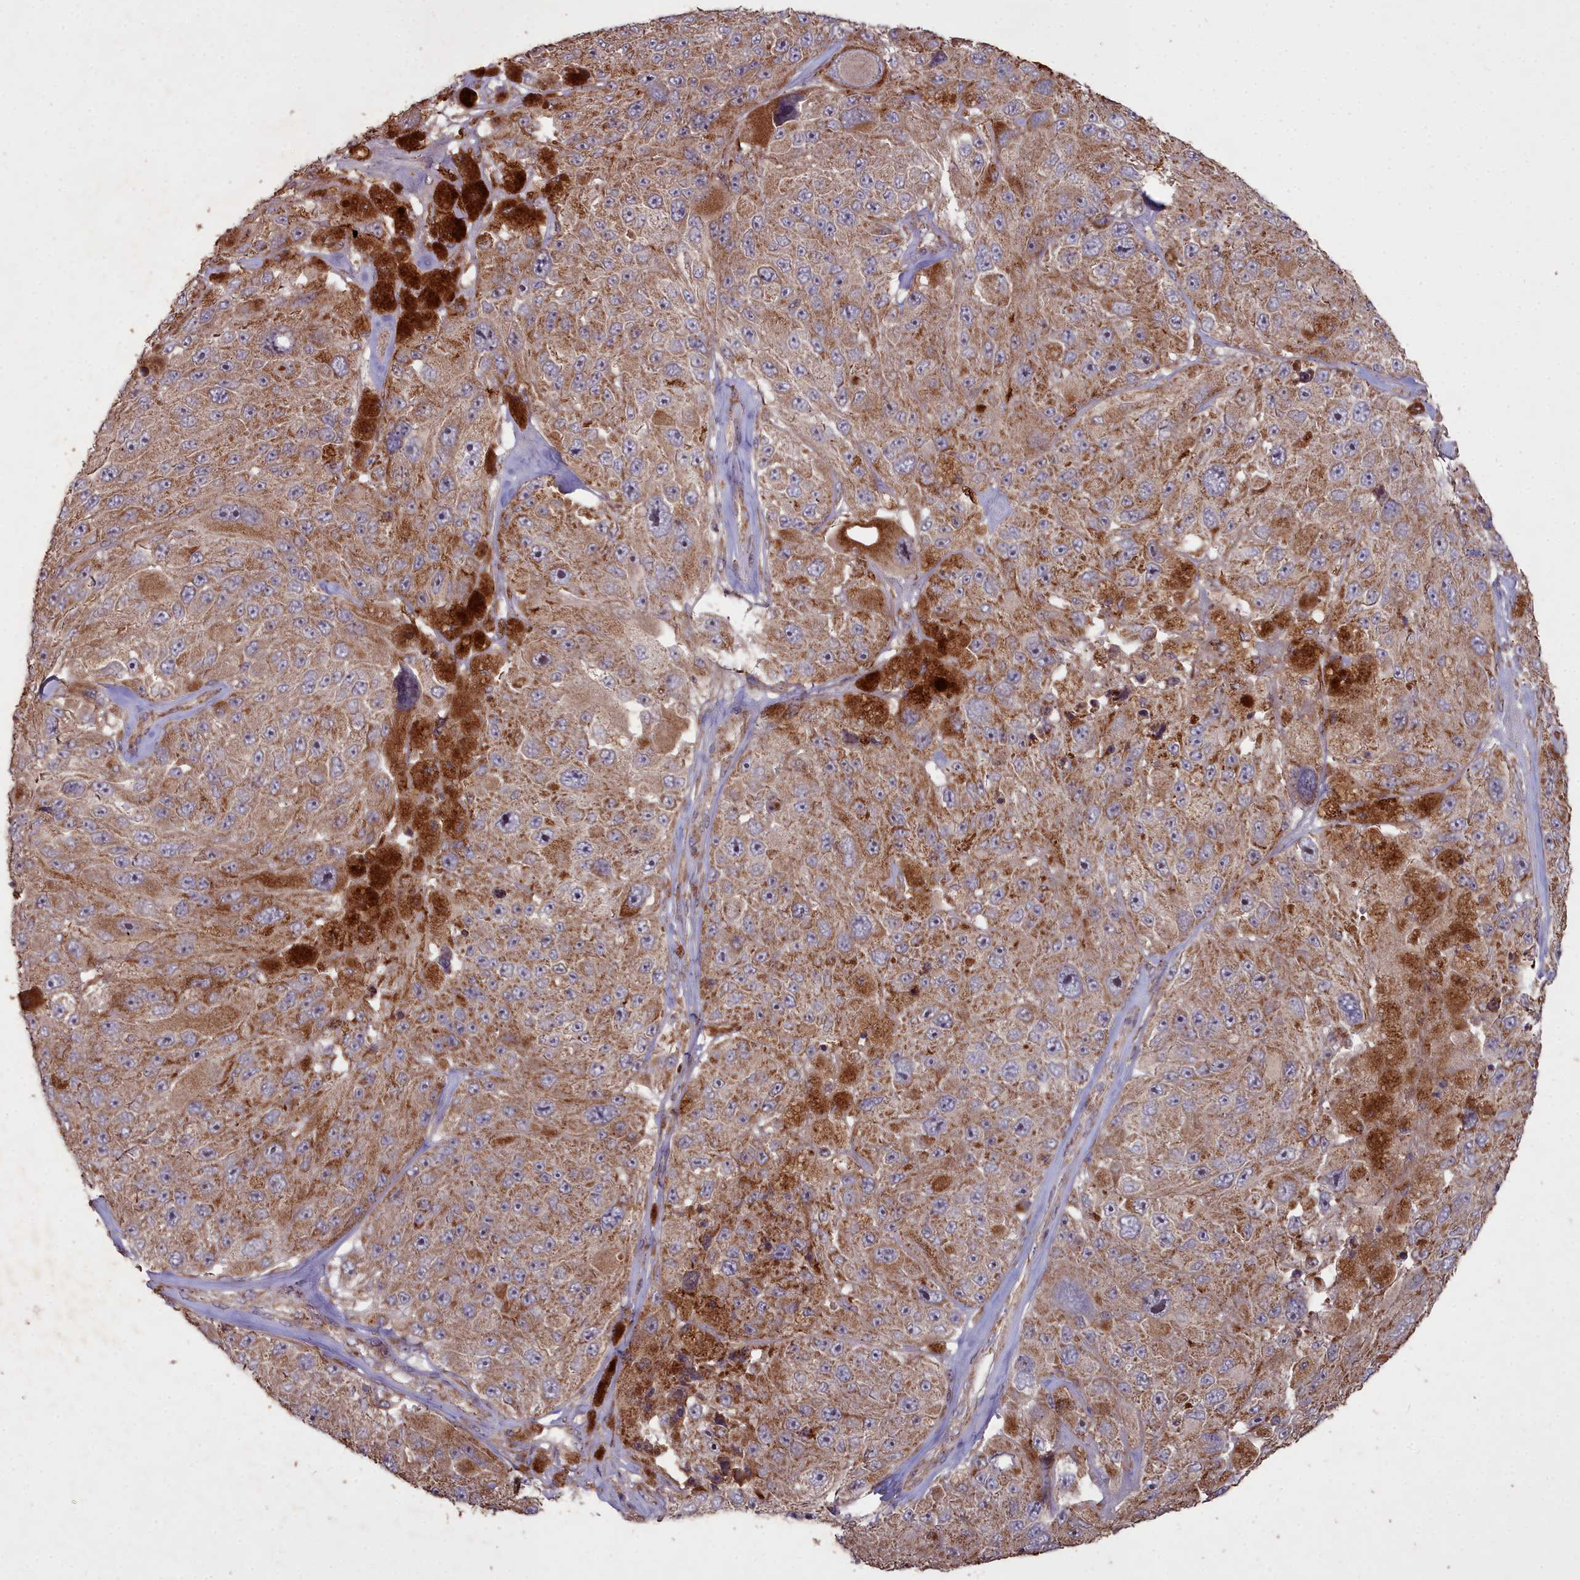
{"staining": {"intensity": "moderate", "quantity": ">75%", "location": "cytoplasmic/membranous"}, "tissue": "melanoma", "cell_type": "Tumor cells", "image_type": "cancer", "snomed": [{"axis": "morphology", "description": "Malignant melanoma, Metastatic site"}, {"axis": "topography", "description": "Lymph node"}], "caption": "Melanoma was stained to show a protein in brown. There is medium levels of moderate cytoplasmic/membranous positivity in about >75% of tumor cells.", "gene": "COX11", "patient": {"sex": "male", "age": 62}}